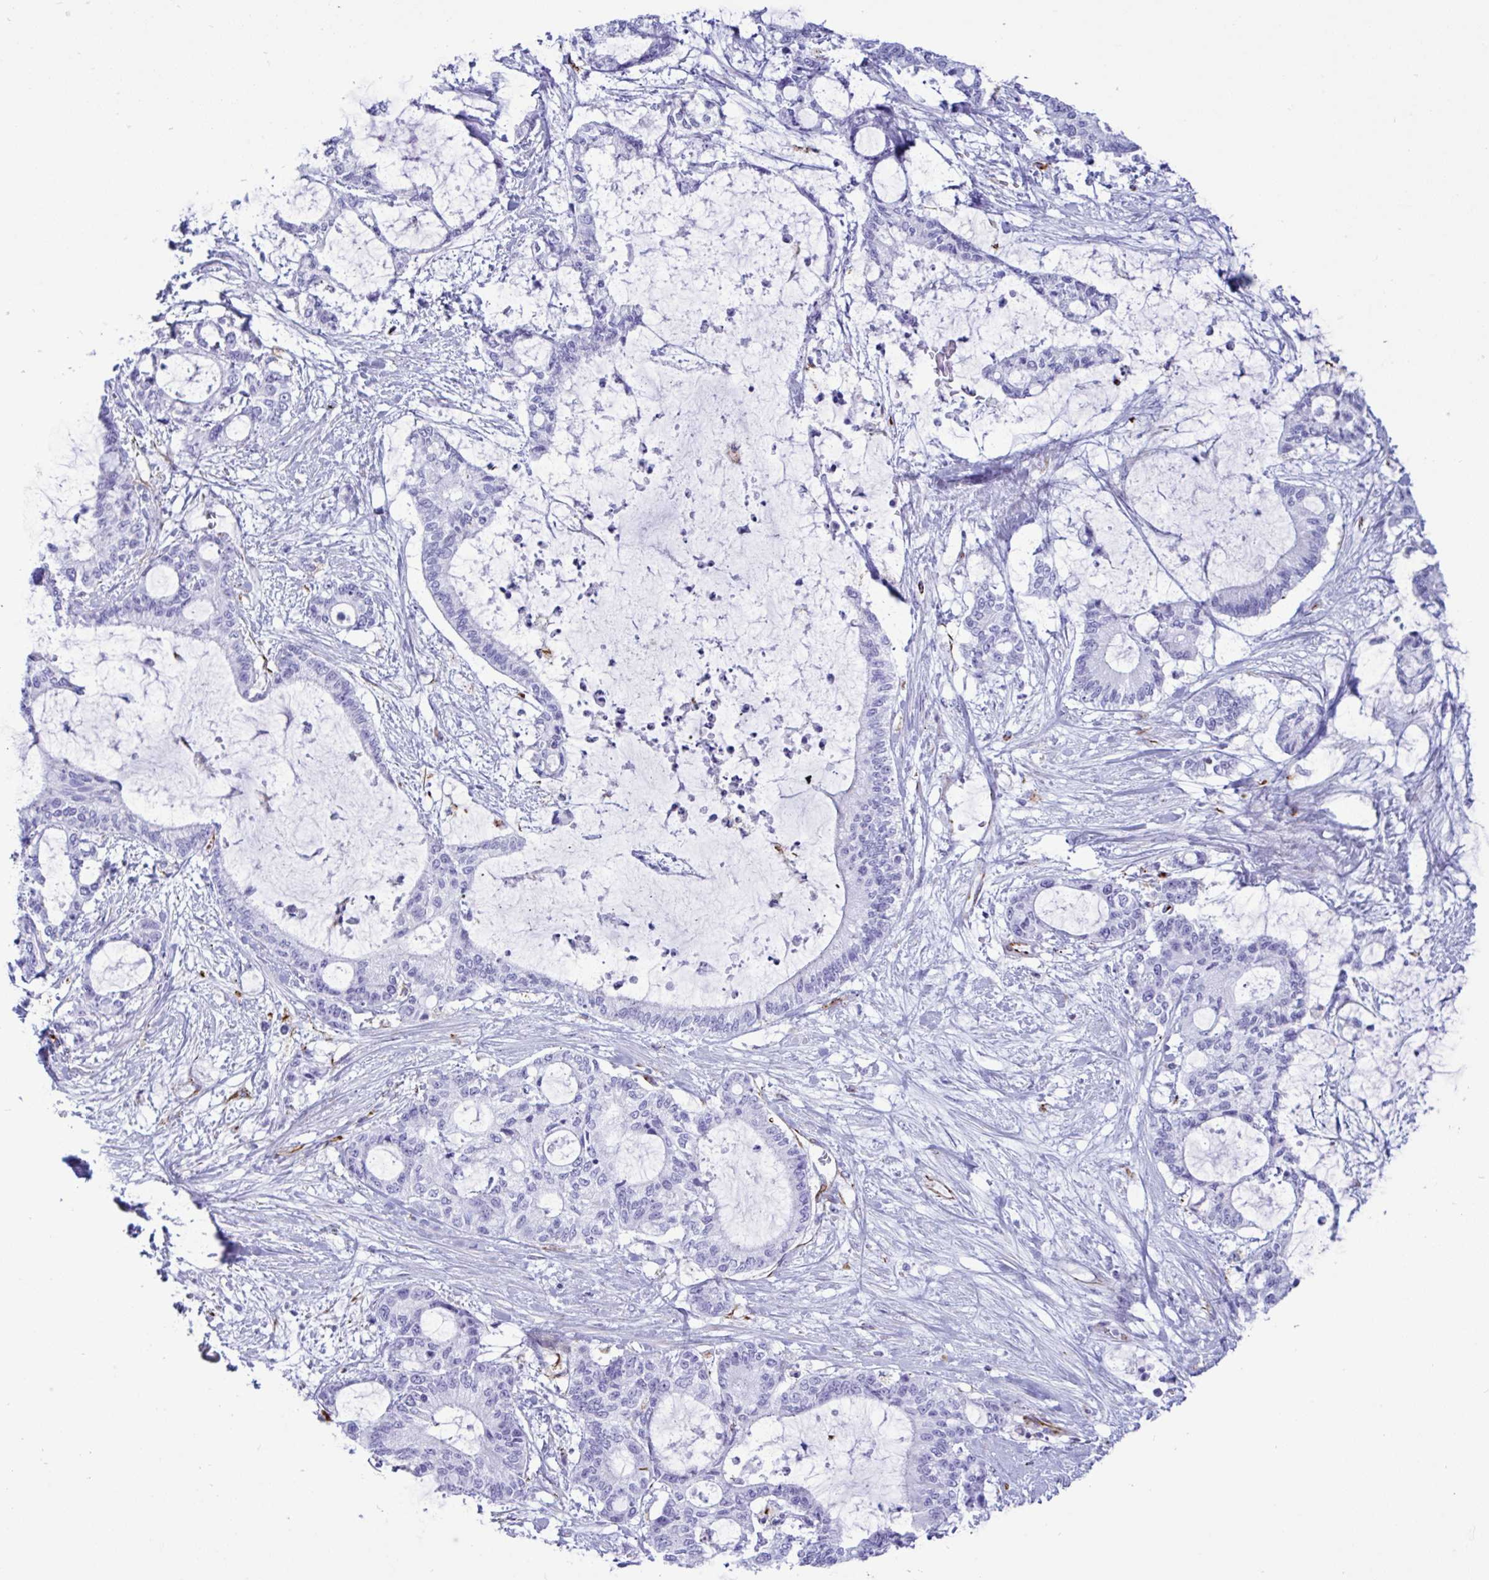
{"staining": {"intensity": "negative", "quantity": "none", "location": "none"}, "tissue": "liver cancer", "cell_type": "Tumor cells", "image_type": "cancer", "snomed": [{"axis": "morphology", "description": "Normal tissue, NOS"}, {"axis": "morphology", "description": "Cholangiocarcinoma"}, {"axis": "topography", "description": "Liver"}, {"axis": "topography", "description": "Peripheral nerve tissue"}], "caption": "Immunohistochemical staining of cholangiocarcinoma (liver) exhibits no significant expression in tumor cells.", "gene": "SMAD5", "patient": {"sex": "female", "age": 73}}